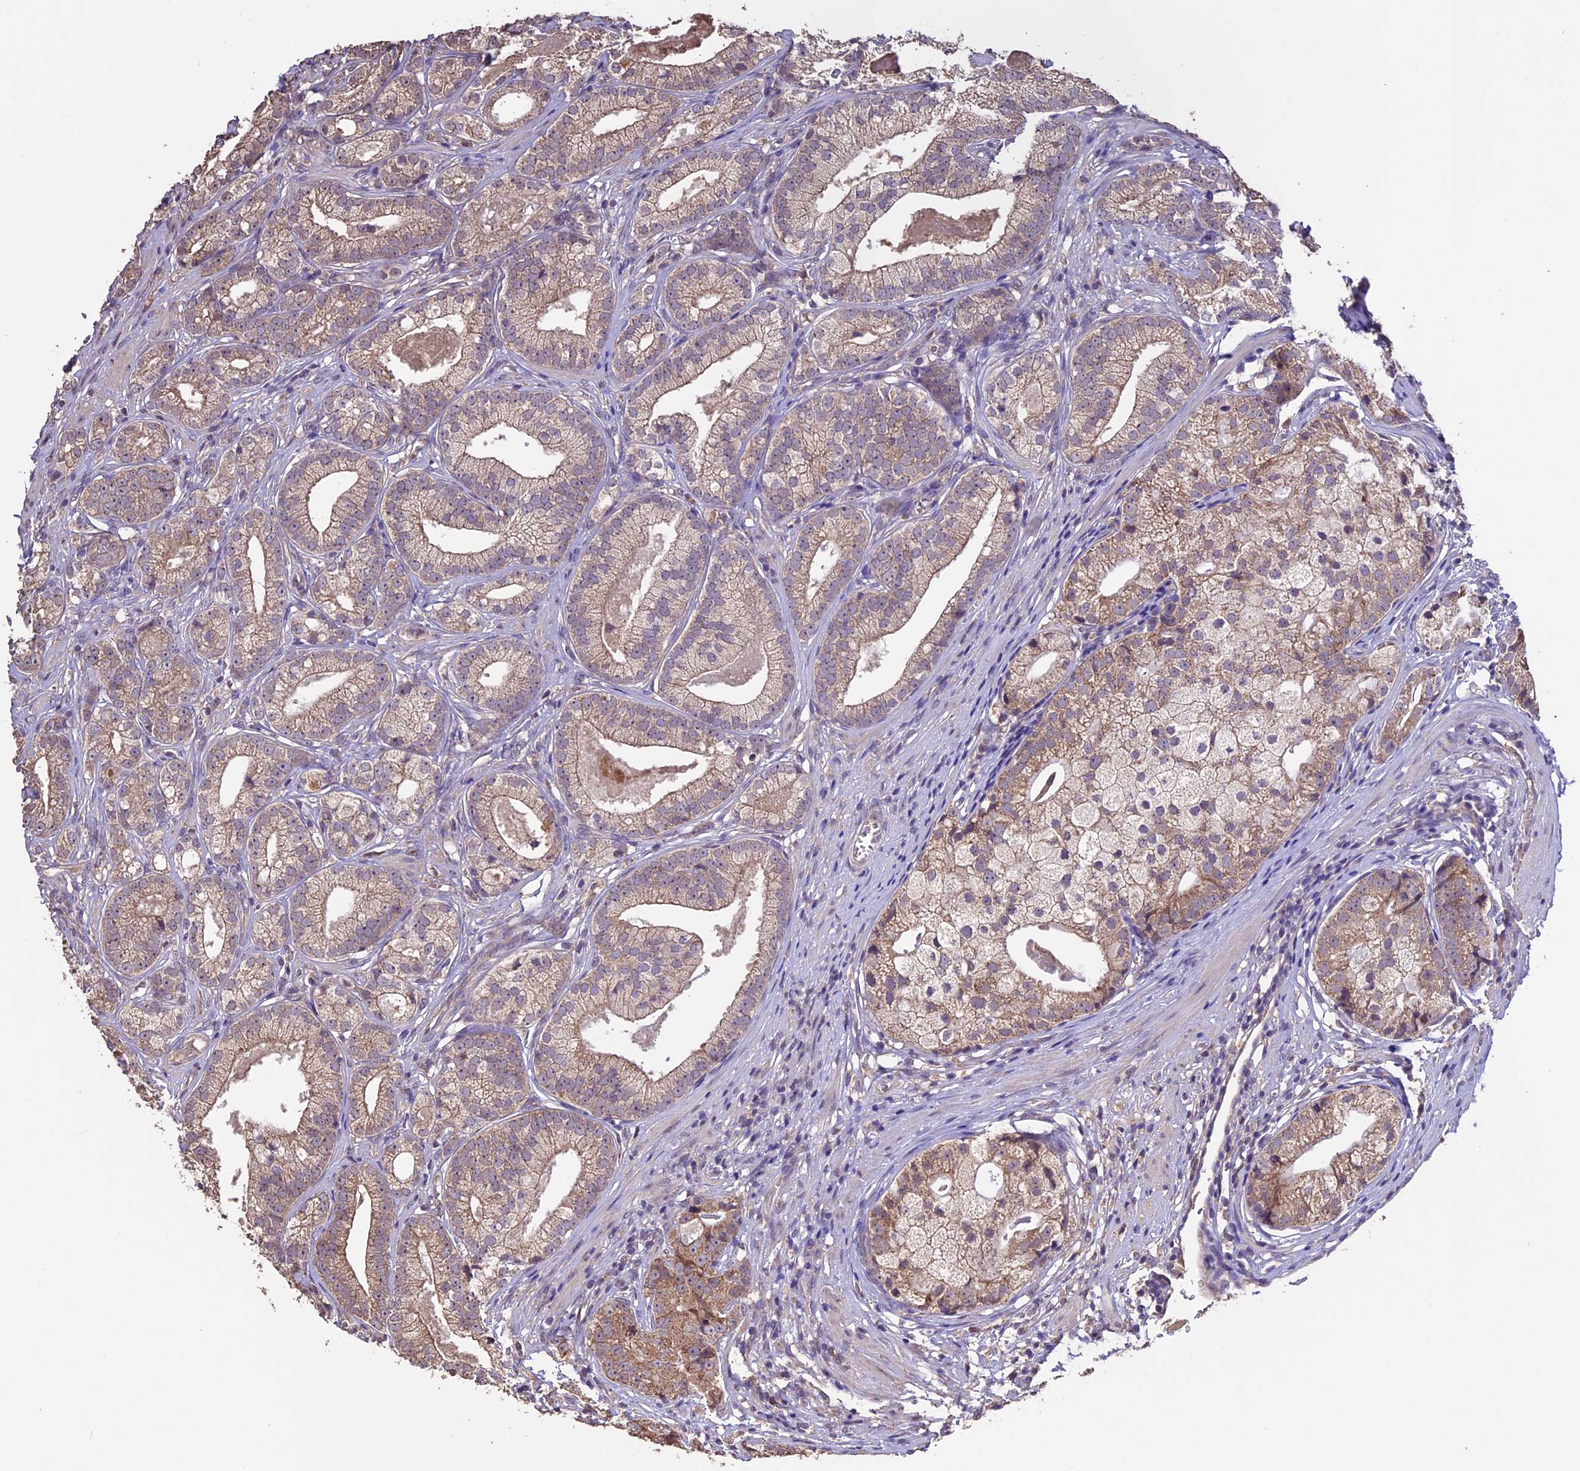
{"staining": {"intensity": "moderate", "quantity": ">75%", "location": "cytoplasmic/membranous"}, "tissue": "prostate cancer", "cell_type": "Tumor cells", "image_type": "cancer", "snomed": [{"axis": "morphology", "description": "Adenocarcinoma, High grade"}, {"axis": "topography", "description": "Prostate"}], "caption": "Prostate high-grade adenocarcinoma was stained to show a protein in brown. There is medium levels of moderate cytoplasmic/membranous expression in about >75% of tumor cells.", "gene": "DIS3L", "patient": {"sex": "male", "age": 69}}